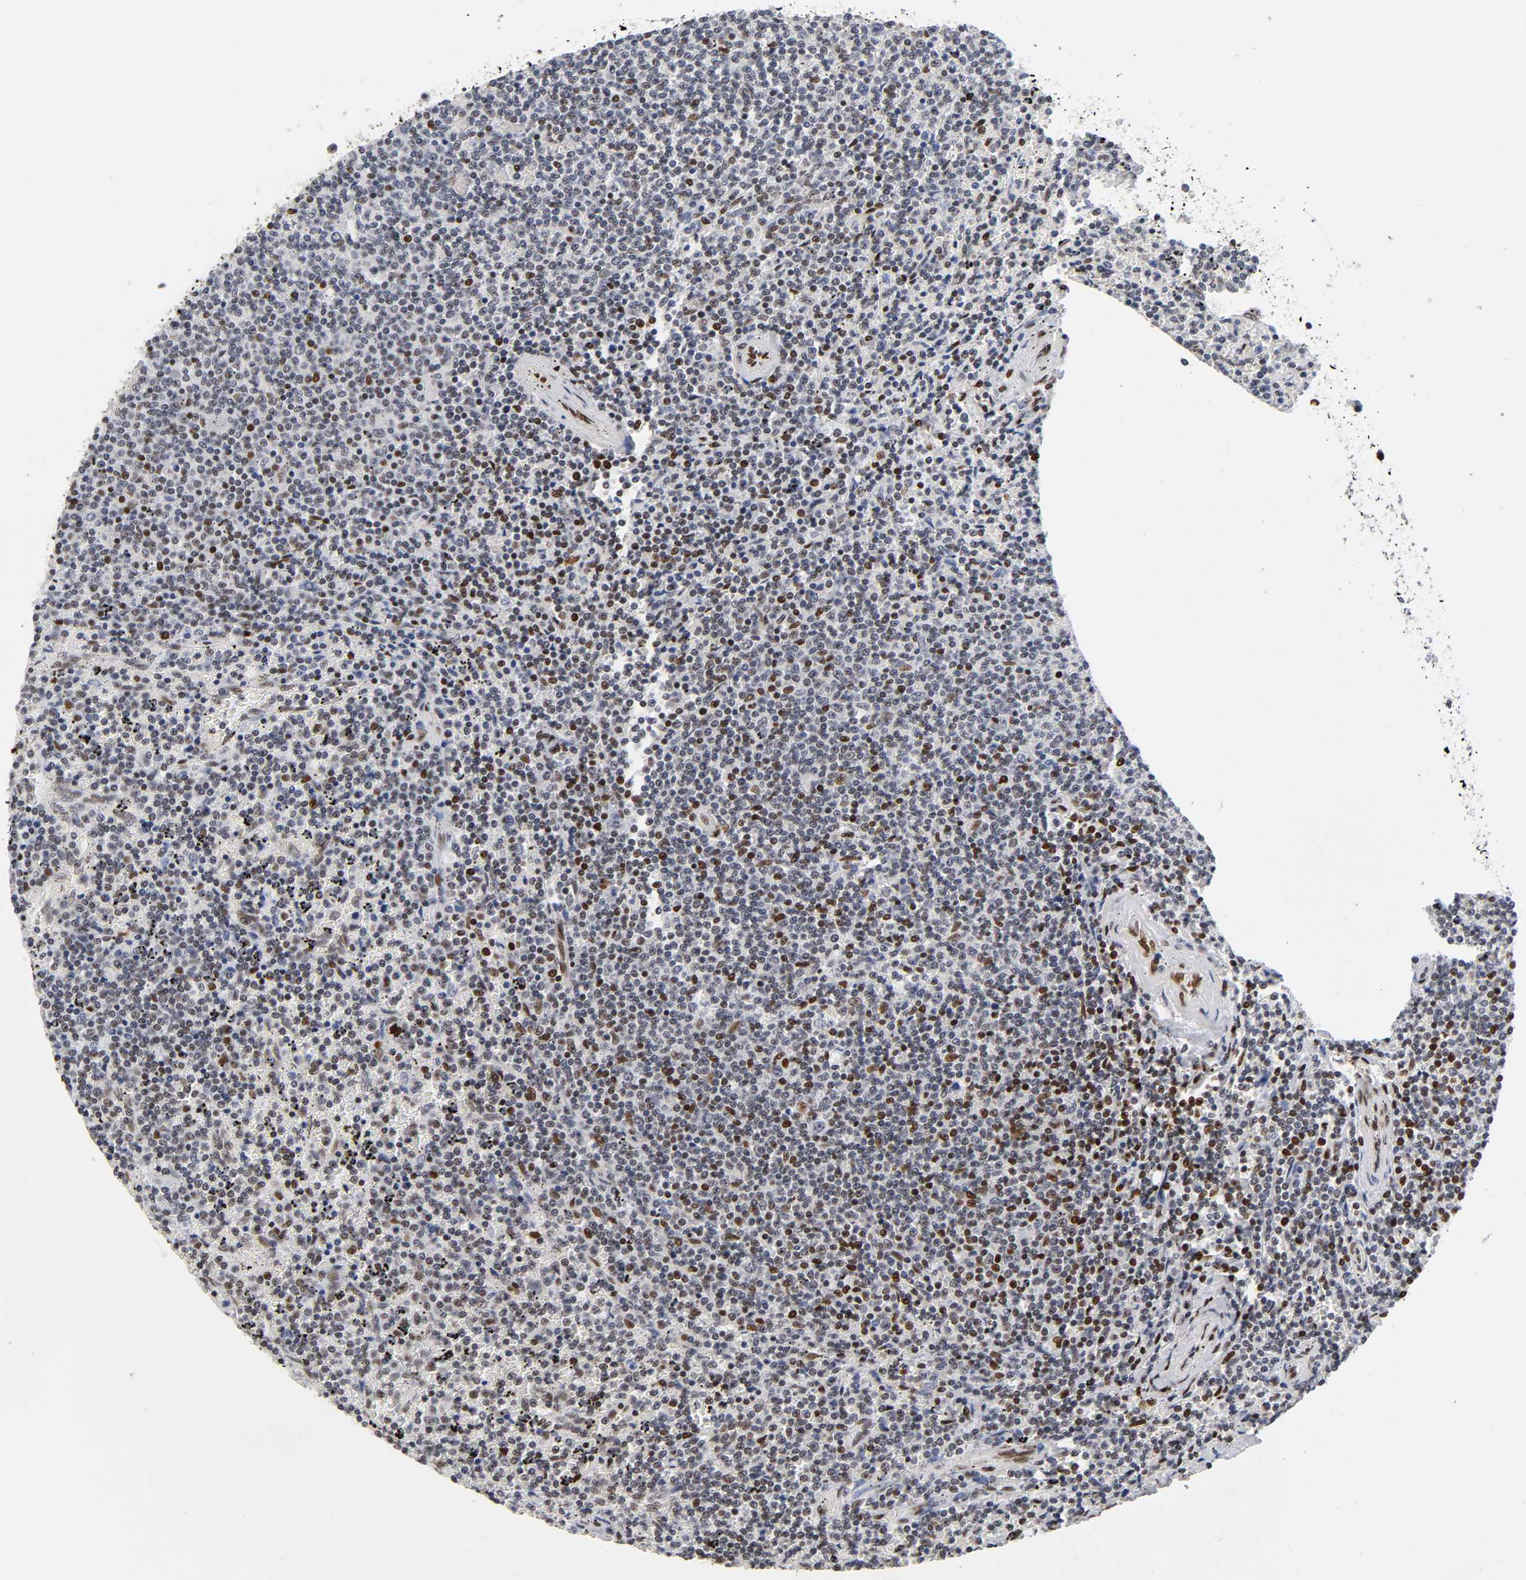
{"staining": {"intensity": "moderate", "quantity": "25%-75%", "location": "nuclear"}, "tissue": "lymphoma", "cell_type": "Tumor cells", "image_type": "cancer", "snomed": [{"axis": "morphology", "description": "Malignant lymphoma, non-Hodgkin's type, Low grade"}, {"axis": "topography", "description": "Spleen"}], "caption": "Low-grade malignant lymphoma, non-Hodgkin's type stained with IHC displays moderate nuclear expression in about 25%-75% of tumor cells. Immunohistochemistry (ihc) stains the protein of interest in brown and the nuclei are stained blue.", "gene": "NR3C1", "patient": {"sex": "female", "age": 50}}